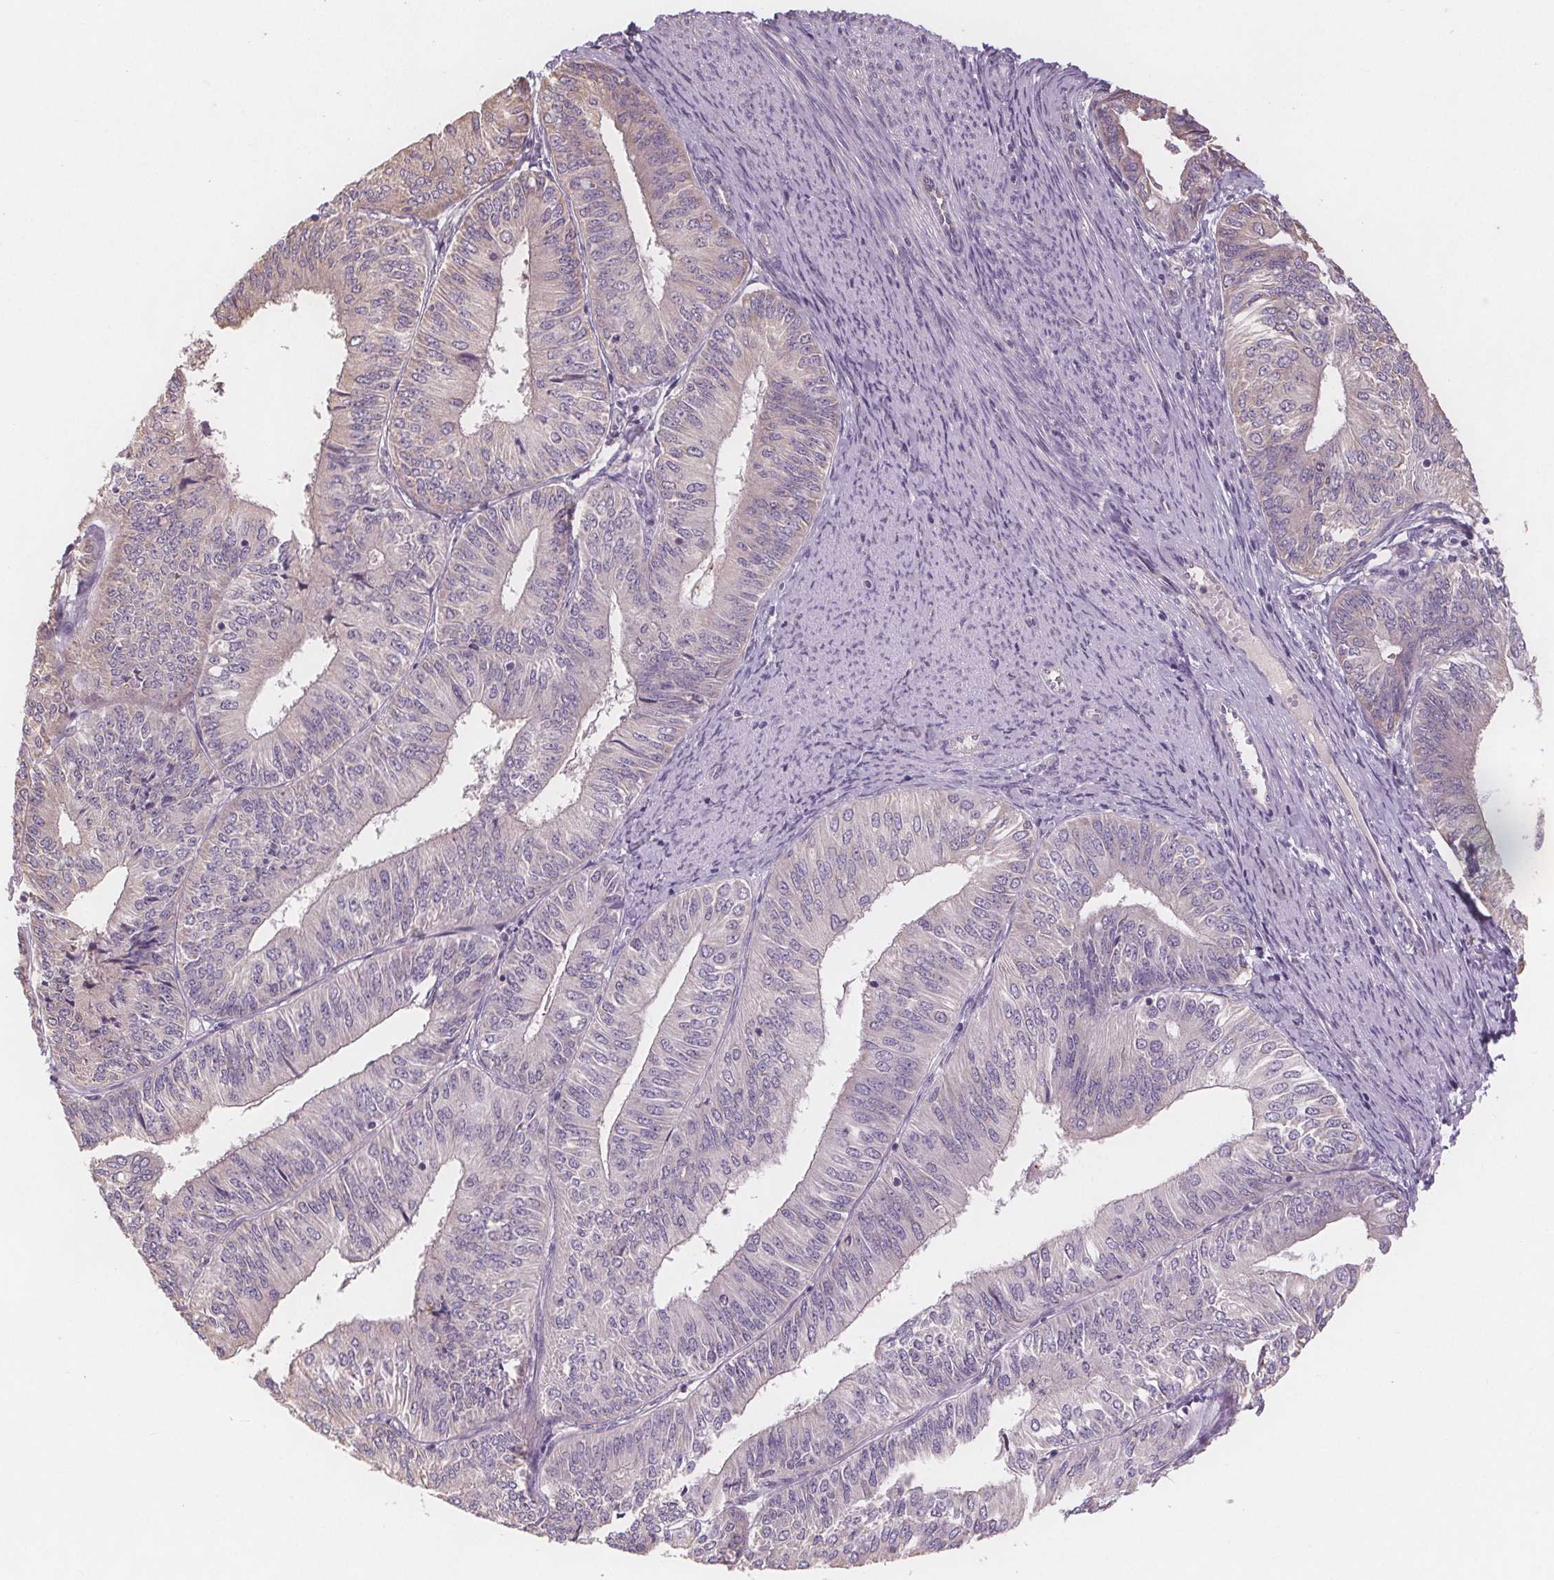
{"staining": {"intensity": "negative", "quantity": "none", "location": "none"}, "tissue": "endometrial cancer", "cell_type": "Tumor cells", "image_type": "cancer", "snomed": [{"axis": "morphology", "description": "Adenocarcinoma, NOS"}, {"axis": "topography", "description": "Endometrium"}], "caption": "Immunohistochemical staining of human endometrial adenocarcinoma exhibits no significant positivity in tumor cells.", "gene": "TMEM80", "patient": {"sex": "female", "age": 58}}